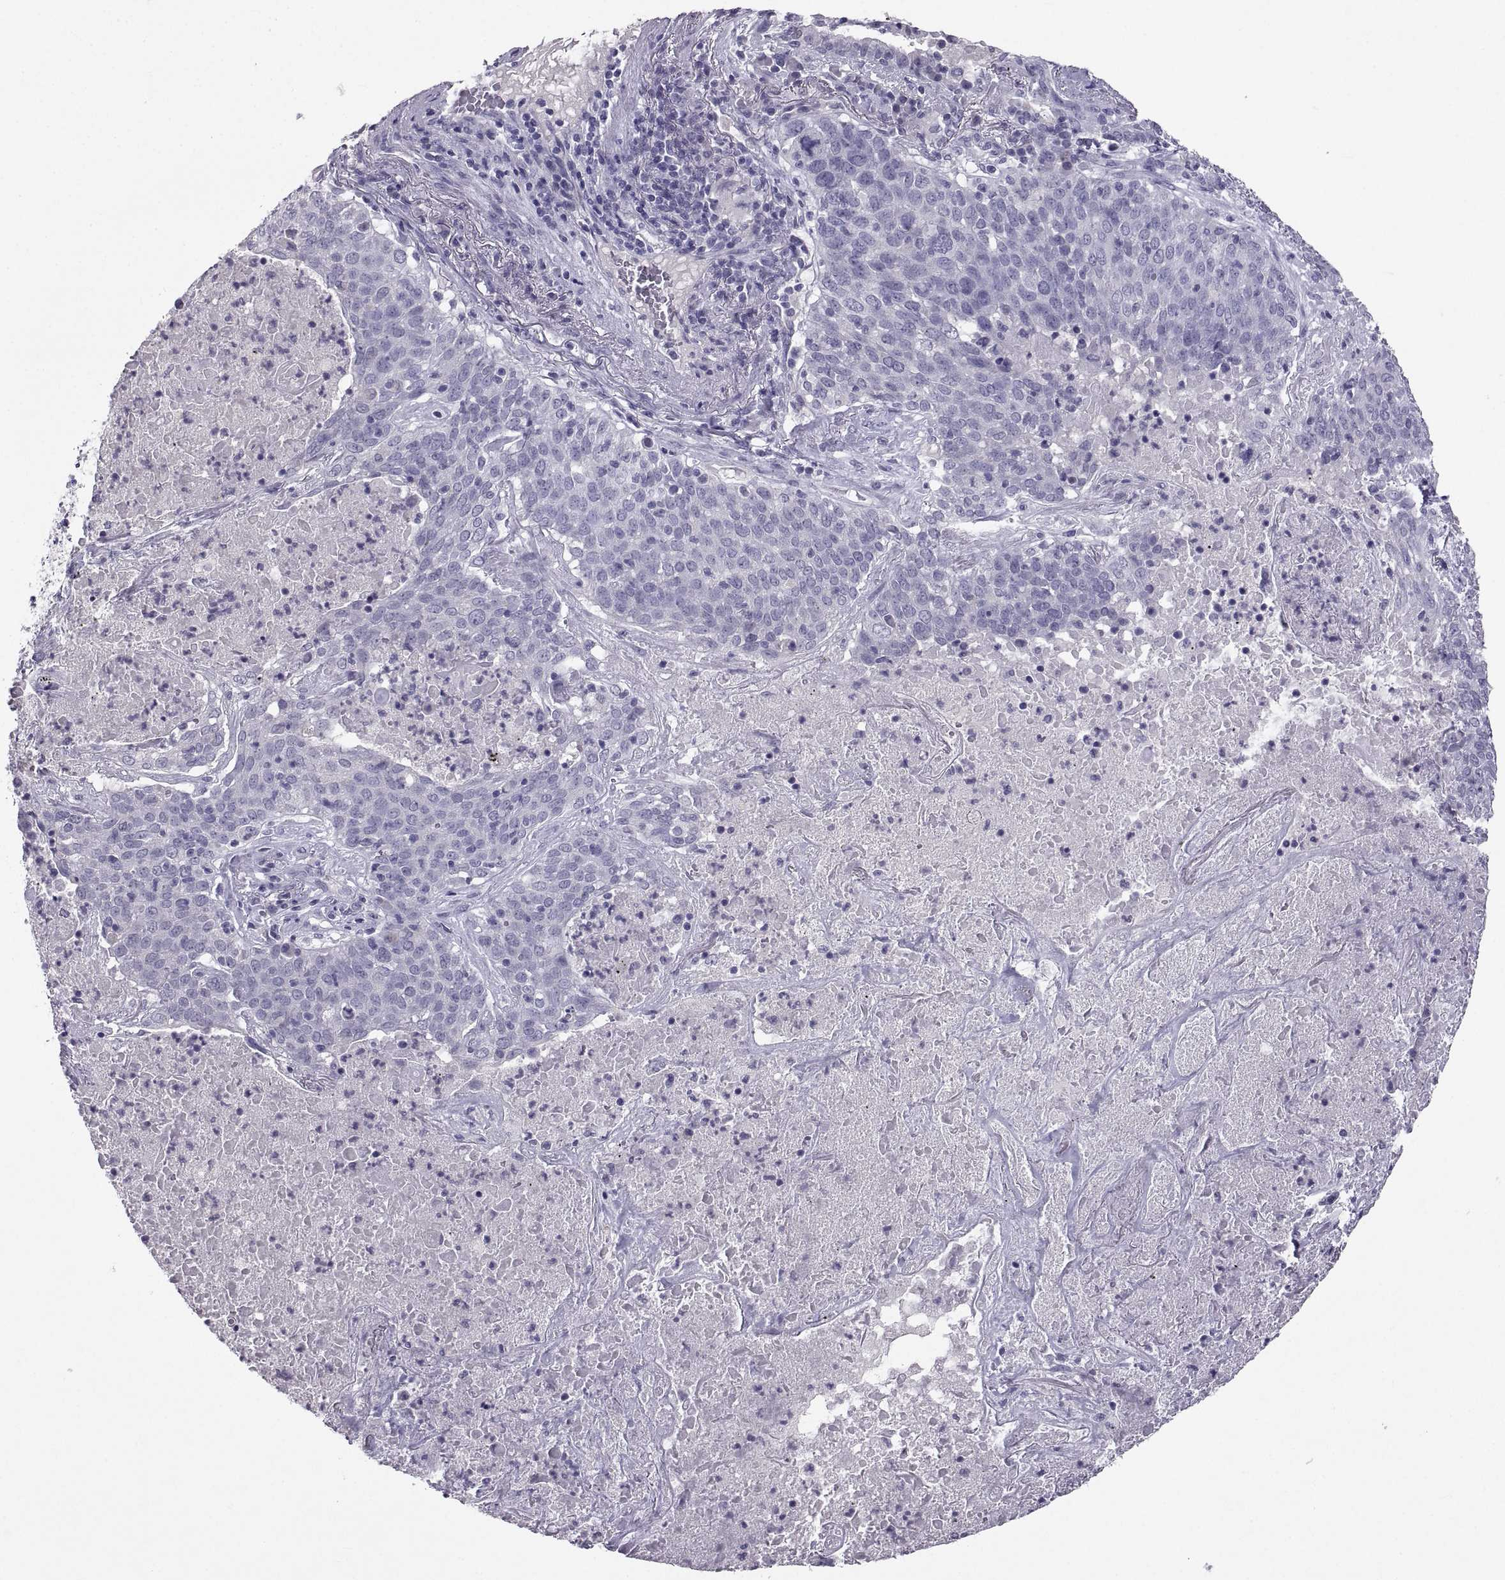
{"staining": {"intensity": "negative", "quantity": "none", "location": "none"}, "tissue": "lung cancer", "cell_type": "Tumor cells", "image_type": "cancer", "snomed": [{"axis": "morphology", "description": "Squamous cell carcinoma, NOS"}, {"axis": "topography", "description": "Lung"}], "caption": "This micrograph is of squamous cell carcinoma (lung) stained with IHC to label a protein in brown with the nuclei are counter-stained blue. There is no positivity in tumor cells.", "gene": "SOX21", "patient": {"sex": "male", "age": 82}}